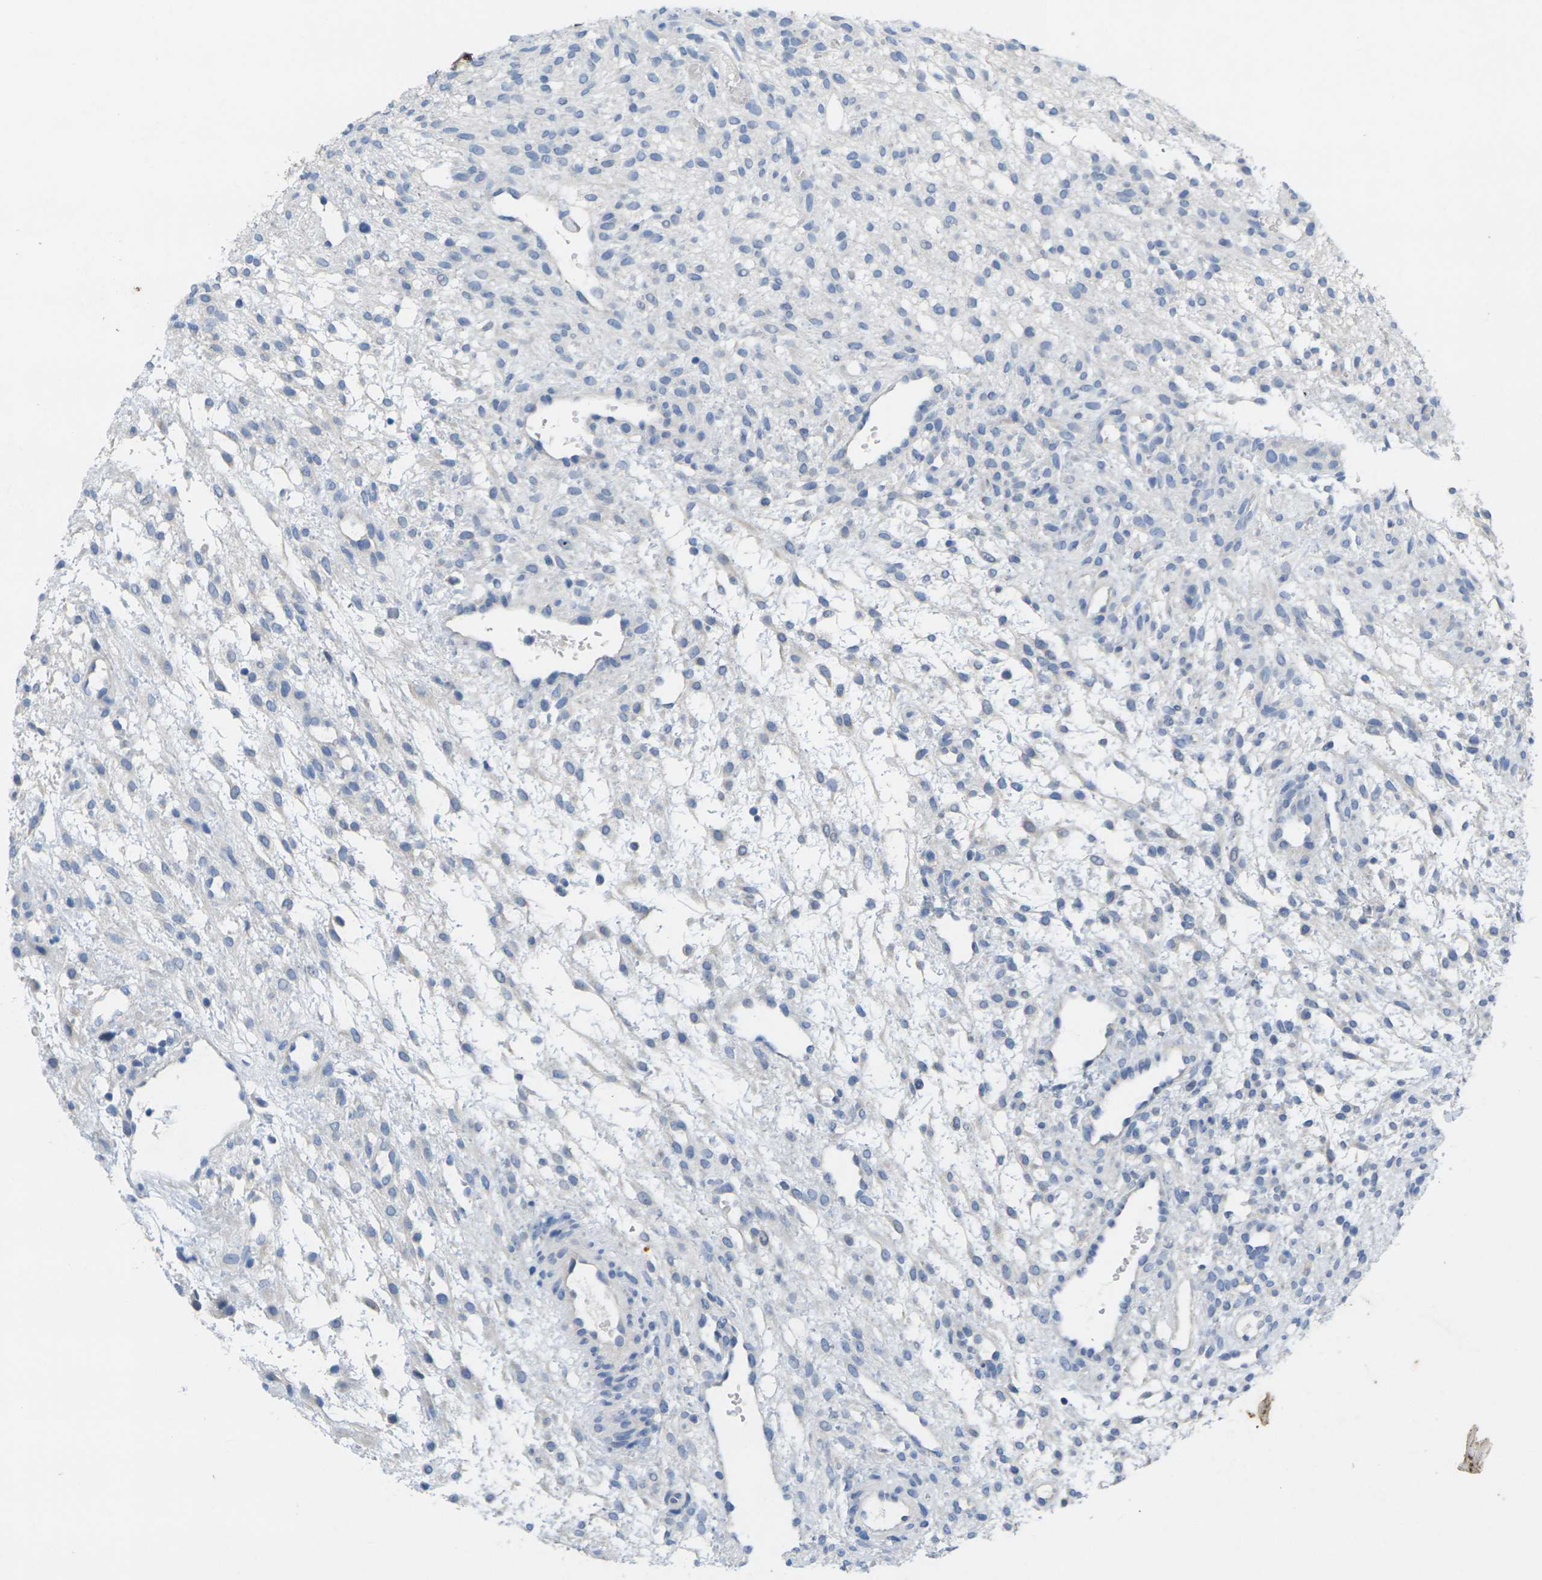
{"staining": {"intensity": "negative", "quantity": "none", "location": "none"}, "tissue": "ovary", "cell_type": "Ovarian stroma cells", "image_type": "normal", "snomed": [{"axis": "morphology", "description": "Normal tissue, NOS"}, {"axis": "morphology", "description": "Cyst, NOS"}, {"axis": "topography", "description": "Ovary"}], "caption": "Ovary stained for a protein using IHC reveals no positivity ovarian stroma cells.", "gene": "TNNI3", "patient": {"sex": "female", "age": 18}}